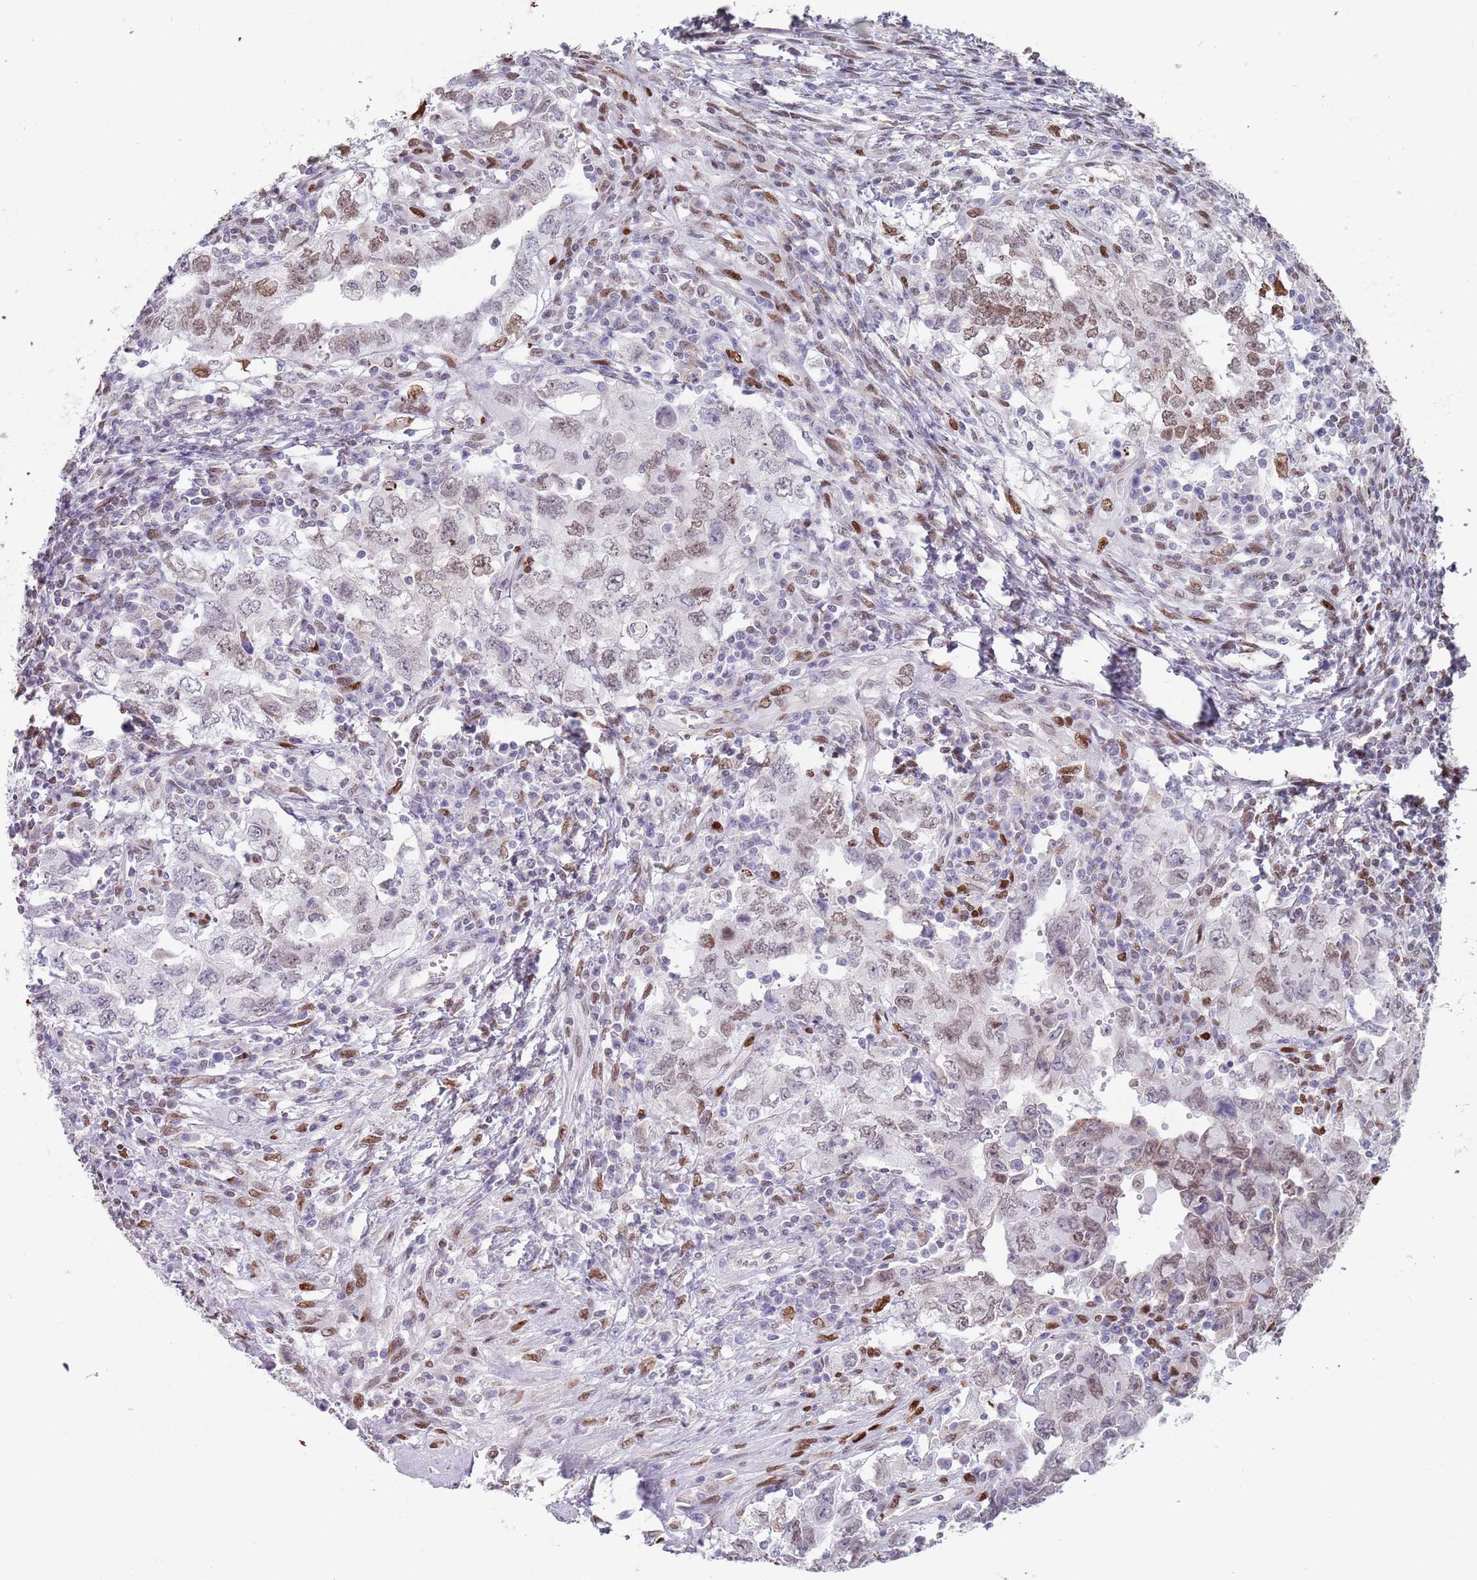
{"staining": {"intensity": "weak", "quantity": "25%-75%", "location": "nuclear"}, "tissue": "testis cancer", "cell_type": "Tumor cells", "image_type": "cancer", "snomed": [{"axis": "morphology", "description": "Carcinoma, Embryonal, NOS"}, {"axis": "topography", "description": "Testis"}], "caption": "IHC (DAB (3,3'-diaminobenzidine)) staining of testis cancer demonstrates weak nuclear protein staining in approximately 25%-75% of tumor cells. (DAB IHC with brightfield microscopy, high magnification).", "gene": "MFSD12", "patient": {"sex": "male", "age": 26}}